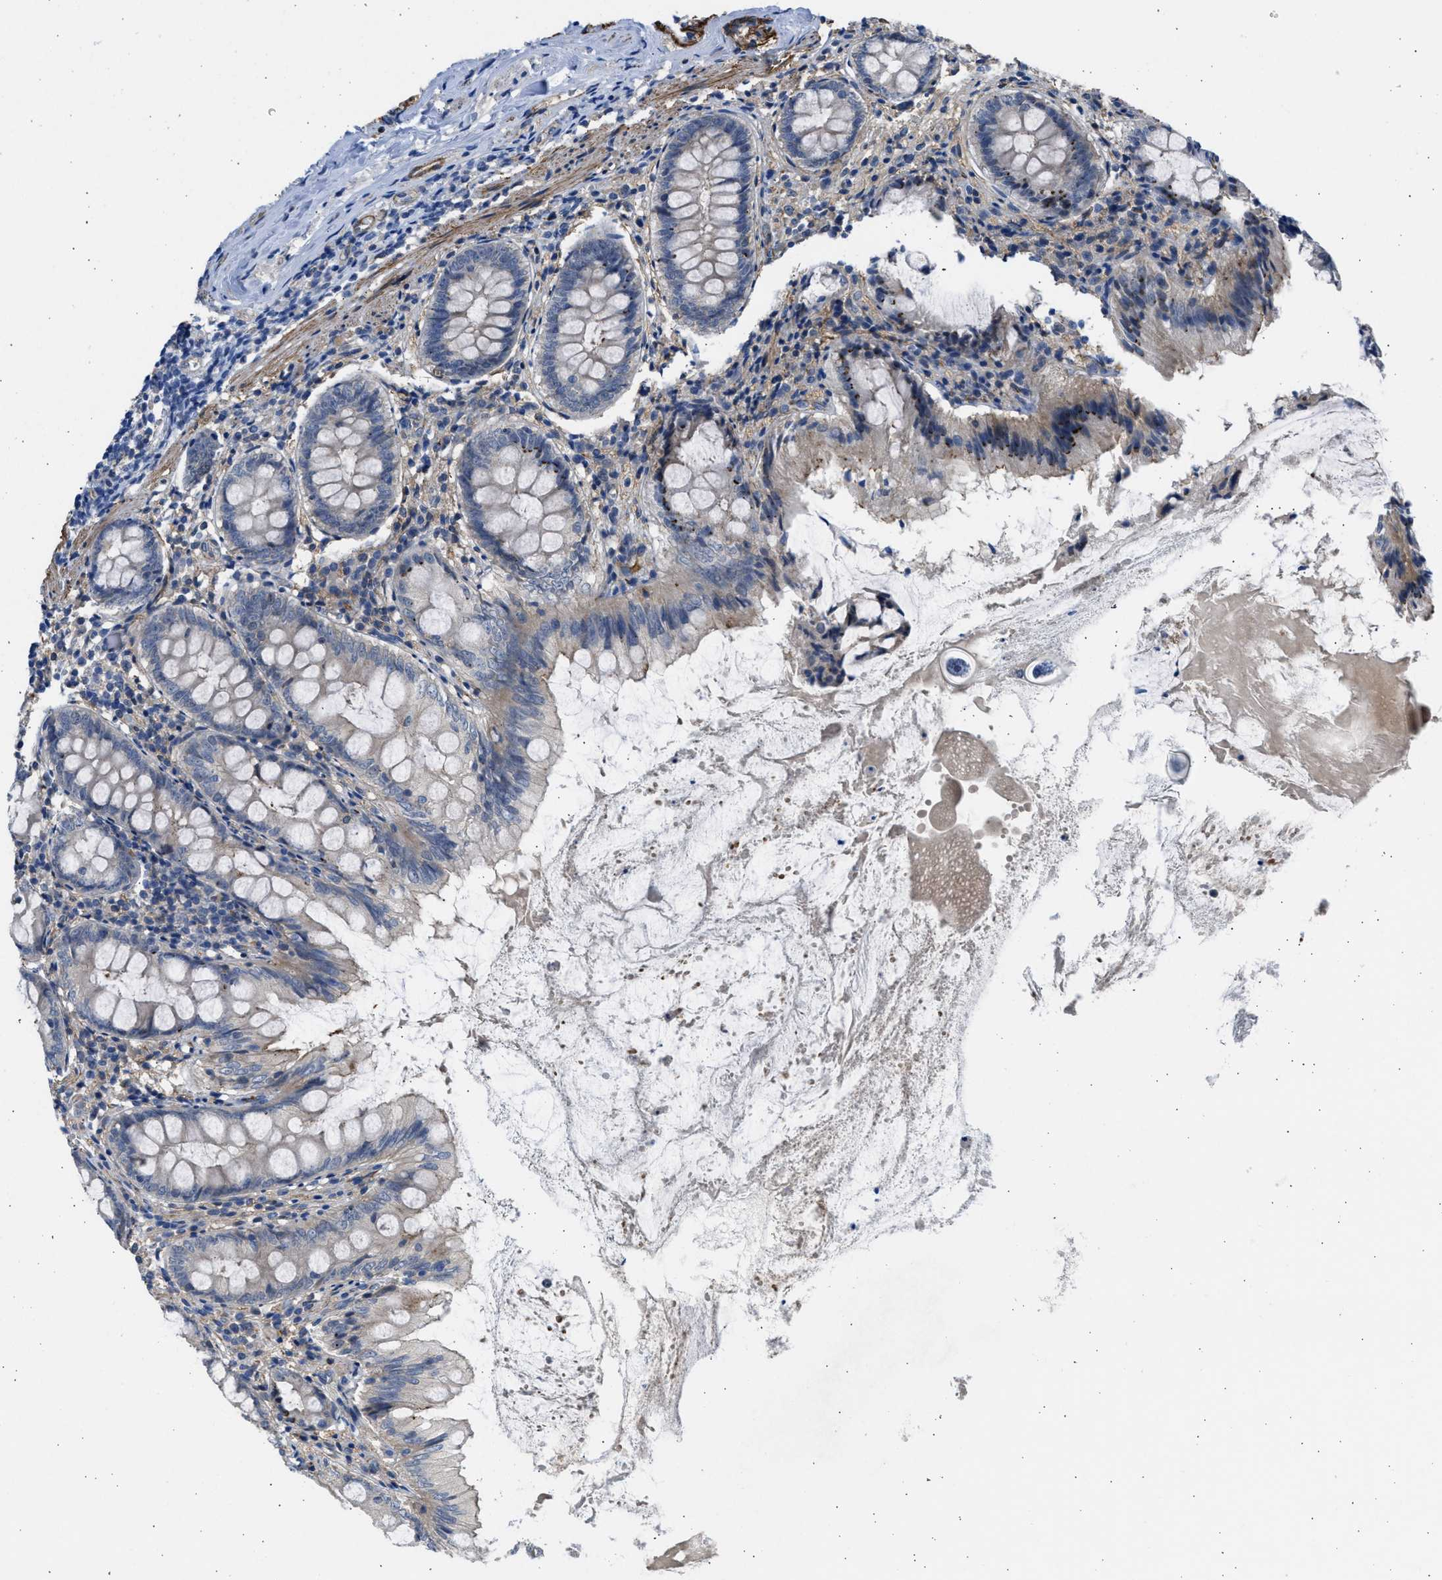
{"staining": {"intensity": "moderate", "quantity": "<25%", "location": "cytoplasmic/membranous"}, "tissue": "appendix", "cell_type": "Glandular cells", "image_type": "normal", "snomed": [{"axis": "morphology", "description": "Normal tissue, NOS"}, {"axis": "topography", "description": "Appendix"}], "caption": "Protein analysis of unremarkable appendix demonstrates moderate cytoplasmic/membranous staining in about <25% of glandular cells. (DAB (3,3'-diaminobenzidine) IHC with brightfield microscopy, high magnification).", "gene": "PCNX3", "patient": {"sex": "female", "age": 77}}